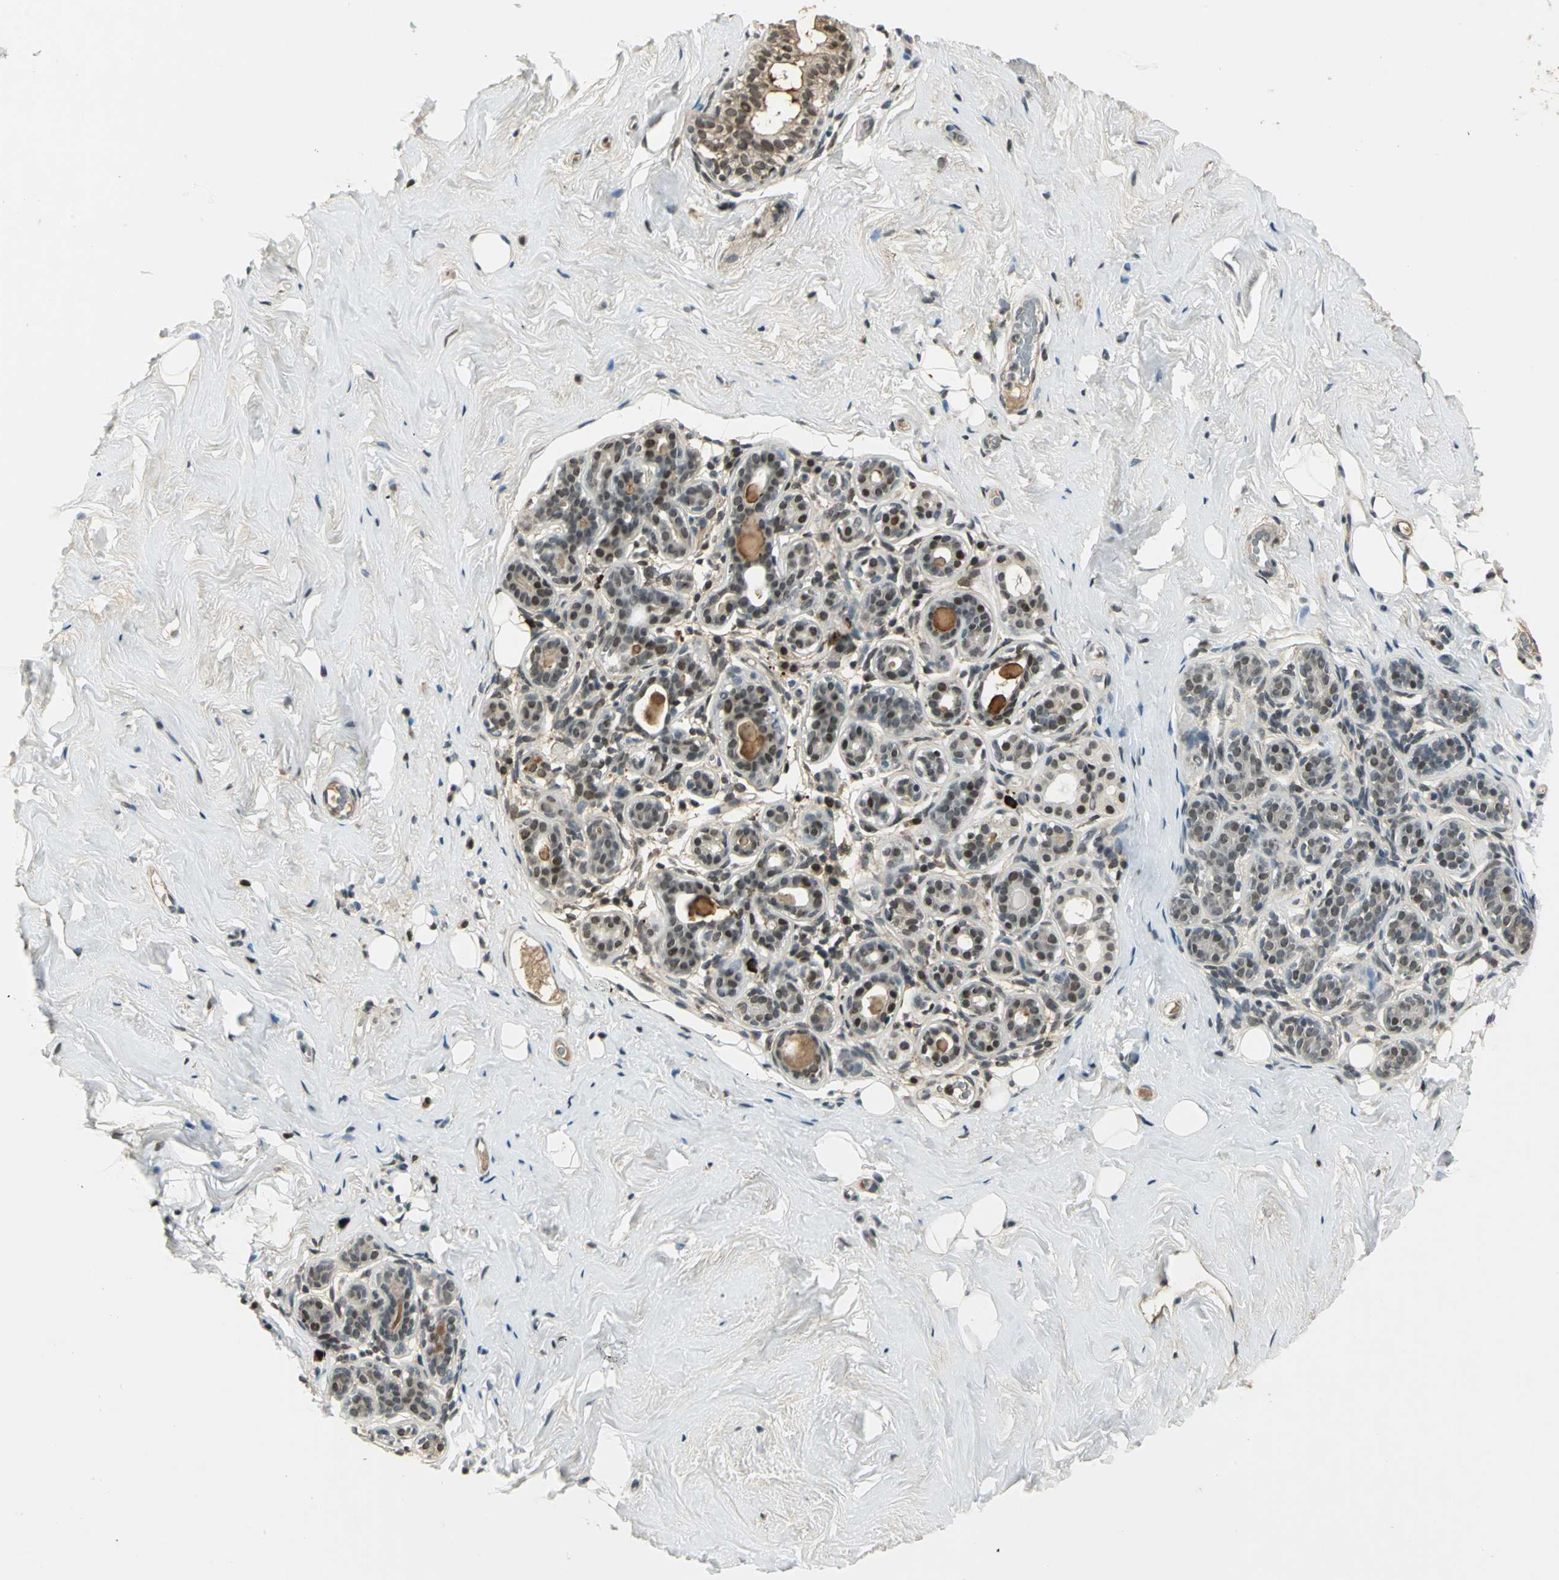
{"staining": {"intensity": "negative", "quantity": "none", "location": "none"}, "tissue": "breast", "cell_type": "Adipocytes", "image_type": "normal", "snomed": [{"axis": "morphology", "description": "Normal tissue, NOS"}, {"axis": "topography", "description": "Breast"}], "caption": "This is a photomicrograph of immunohistochemistry staining of normal breast, which shows no positivity in adipocytes.", "gene": "RAD17", "patient": {"sex": "female", "age": 75}}